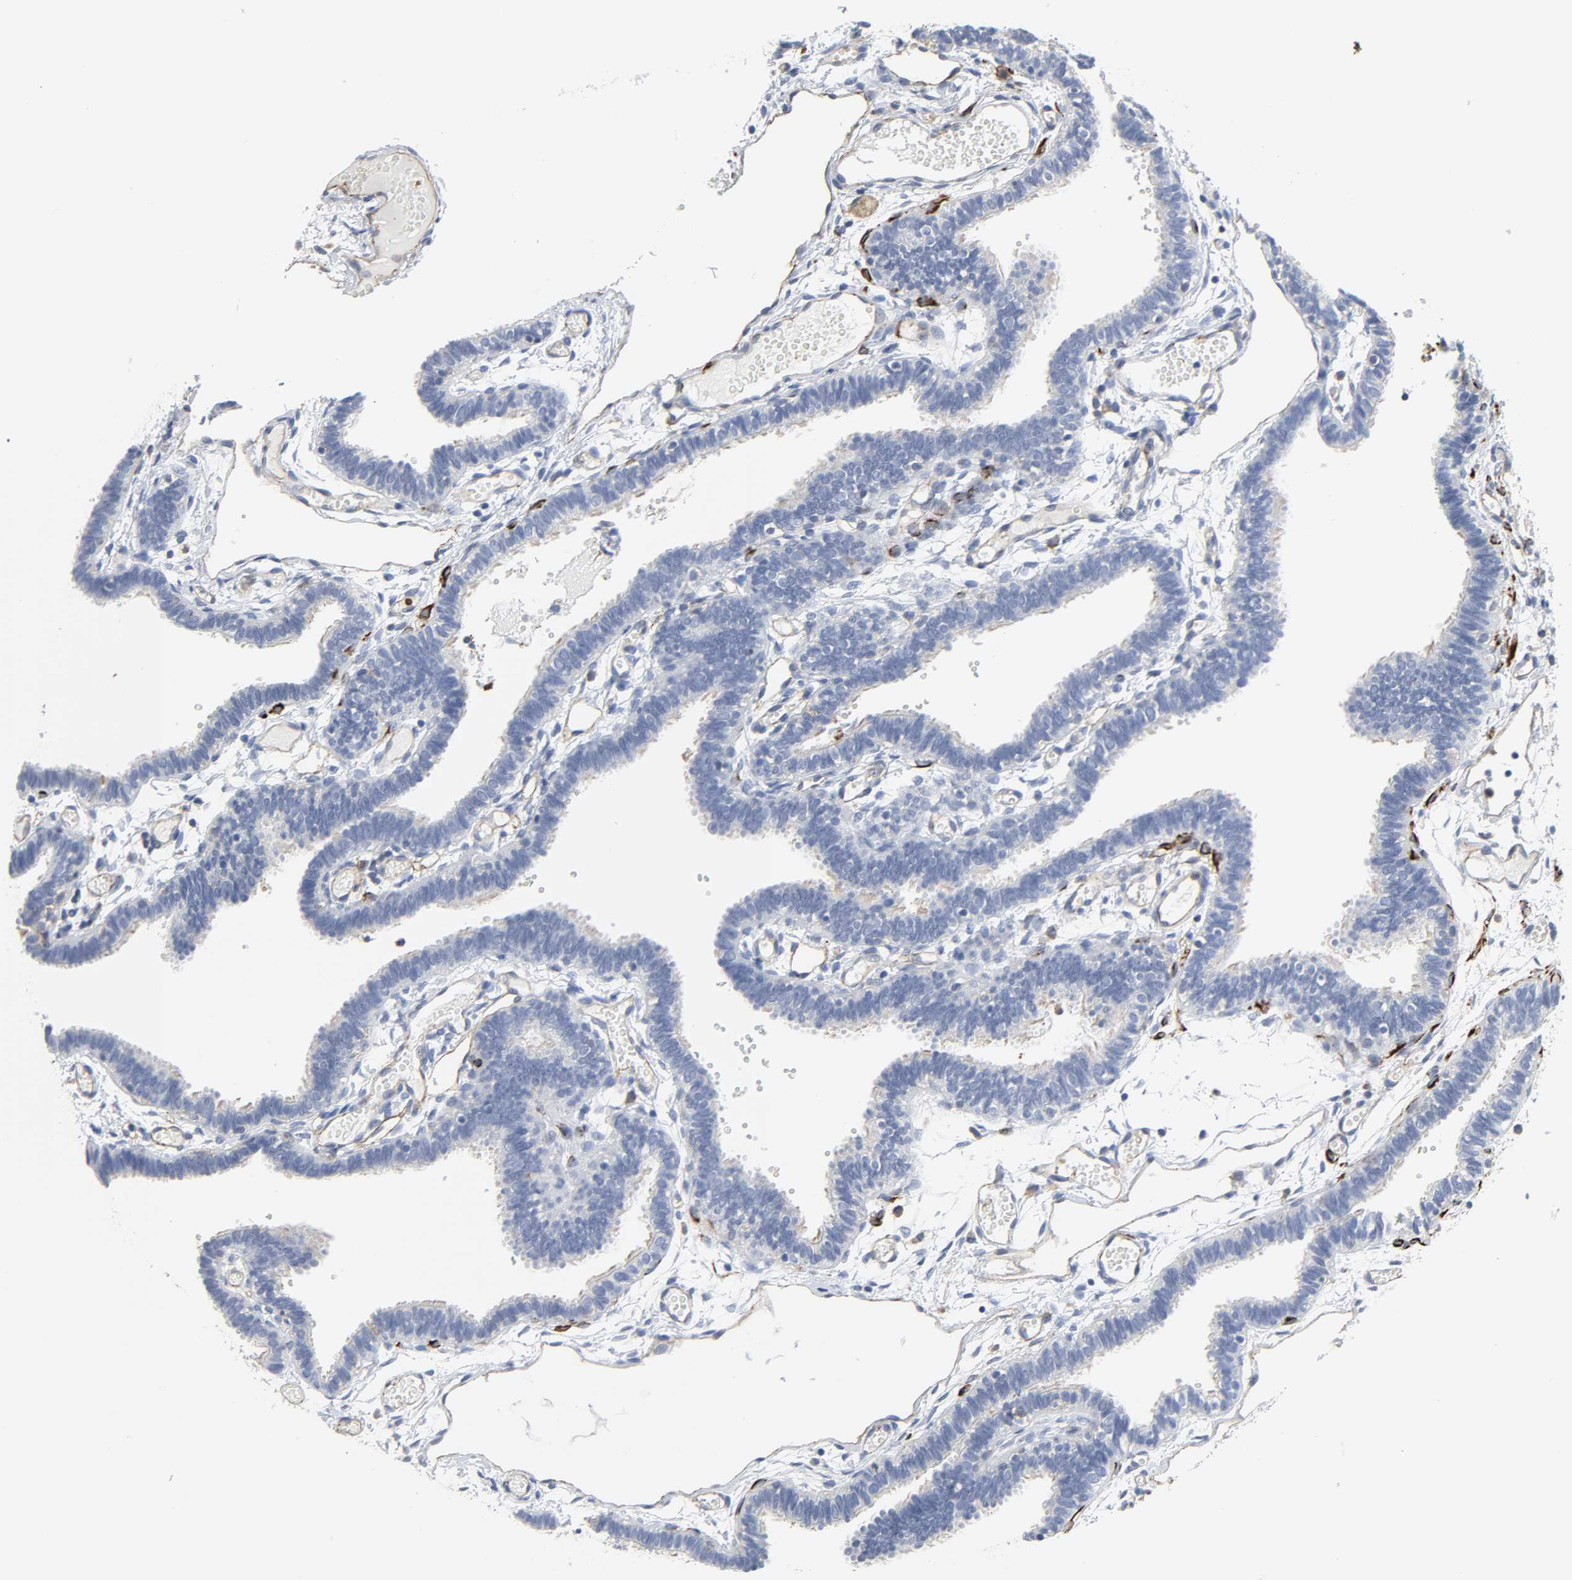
{"staining": {"intensity": "negative", "quantity": "none", "location": "none"}, "tissue": "fallopian tube", "cell_type": "Glandular cells", "image_type": "normal", "snomed": [{"axis": "morphology", "description": "Normal tissue, NOS"}, {"axis": "topography", "description": "Fallopian tube"}], "caption": "Immunohistochemistry histopathology image of normal fallopian tube: fallopian tube stained with DAB reveals no significant protein expression in glandular cells. (DAB immunohistochemistry visualized using brightfield microscopy, high magnification).", "gene": "PECAM1", "patient": {"sex": "female", "age": 29}}